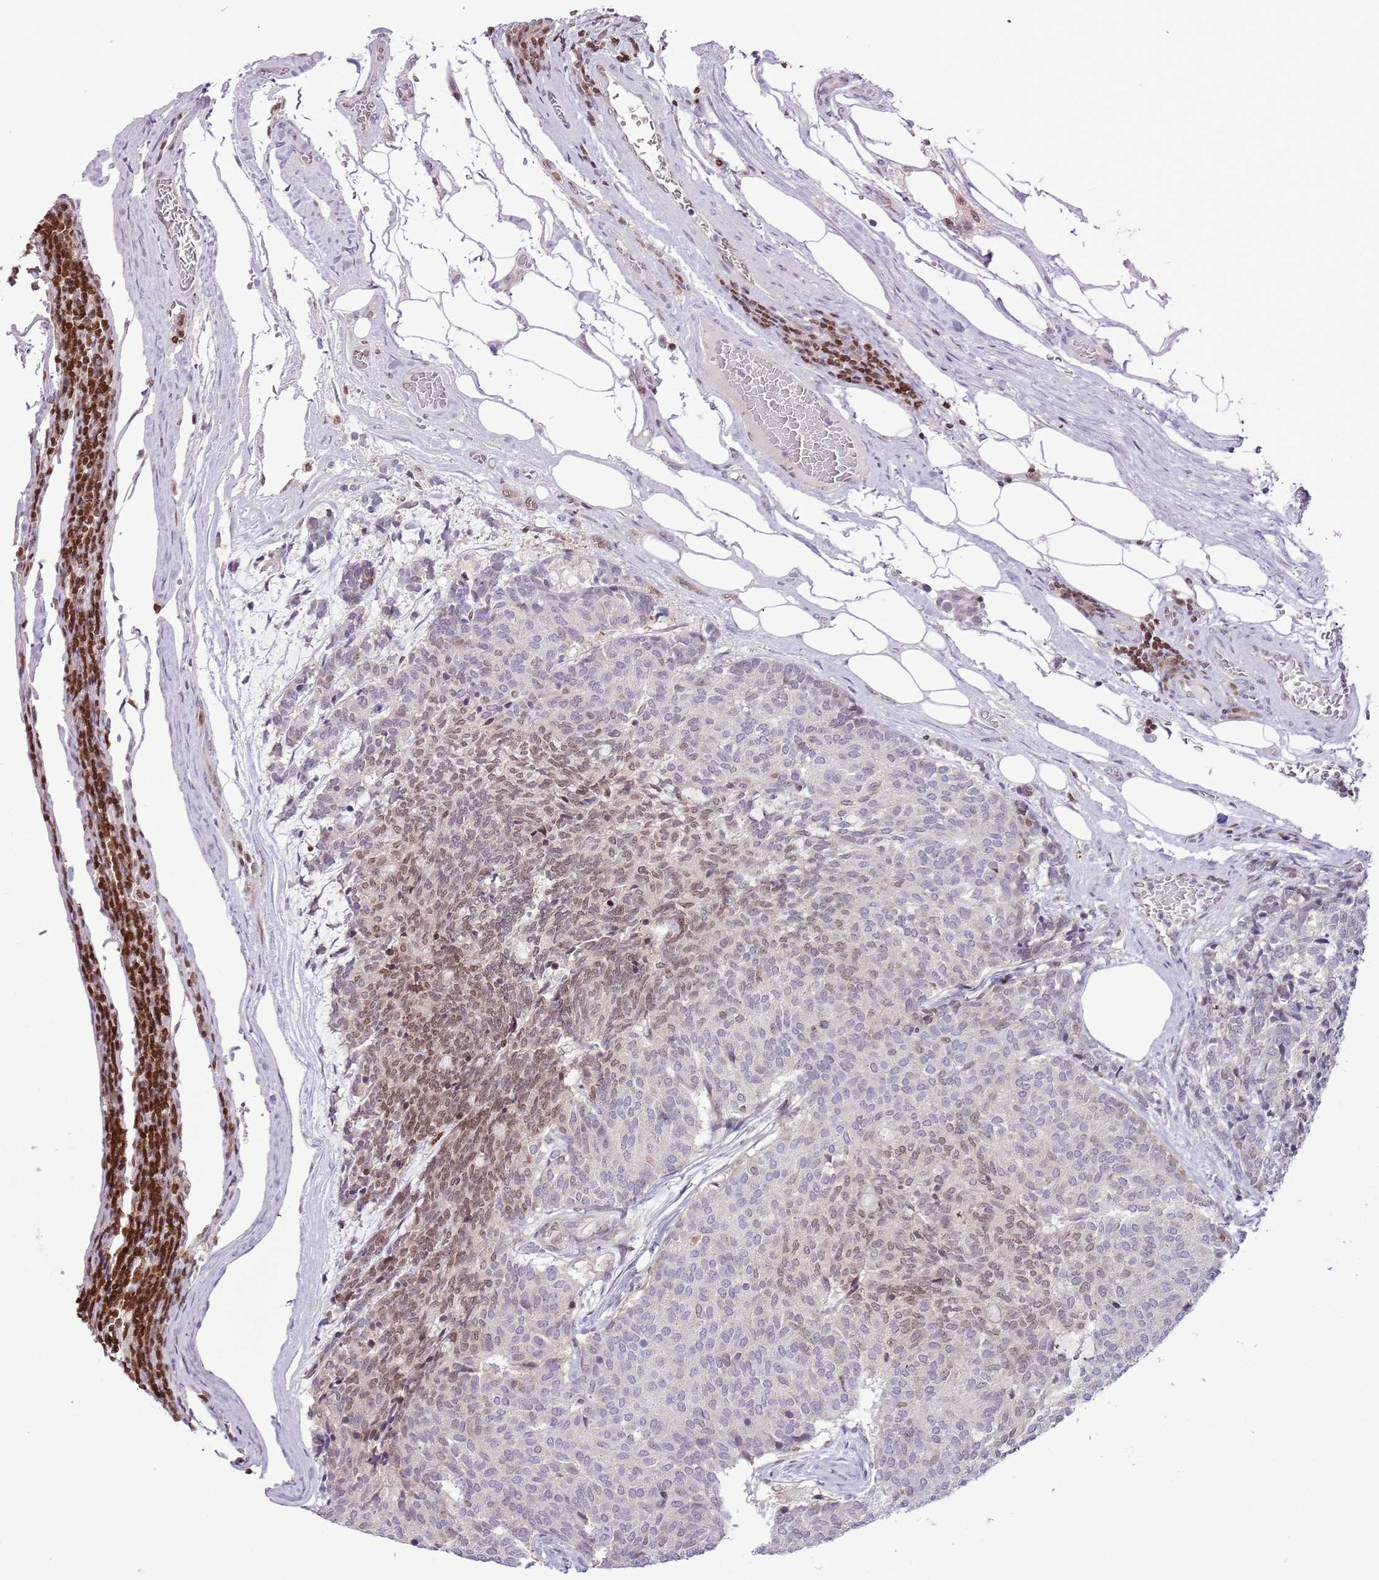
{"staining": {"intensity": "moderate", "quantity": "25%-75%", "location": "nuclear"}, "tissue": "carcinoid", "cell_type": "Tumor cells", "image_type": "cancer", "snomed": [{"axis": "morphology", "description": "Carcinoid, malignant, NOS"}, {"axis": "topography", "description": "Pancreas"}], "caption": "Tumor cells display medium levels of moderate nuclear expression in approximately 25%-75% of cells in human carcinoid. The staining was performed using DAB (3,3'-diaminobenzidine) to visualize the protein expression in brown, while the nuclei were stained in blue with hematoxylin (Magnification: 20x).", "gene": "SELENOH", "patient": {"sex": "female", "age": 54}}